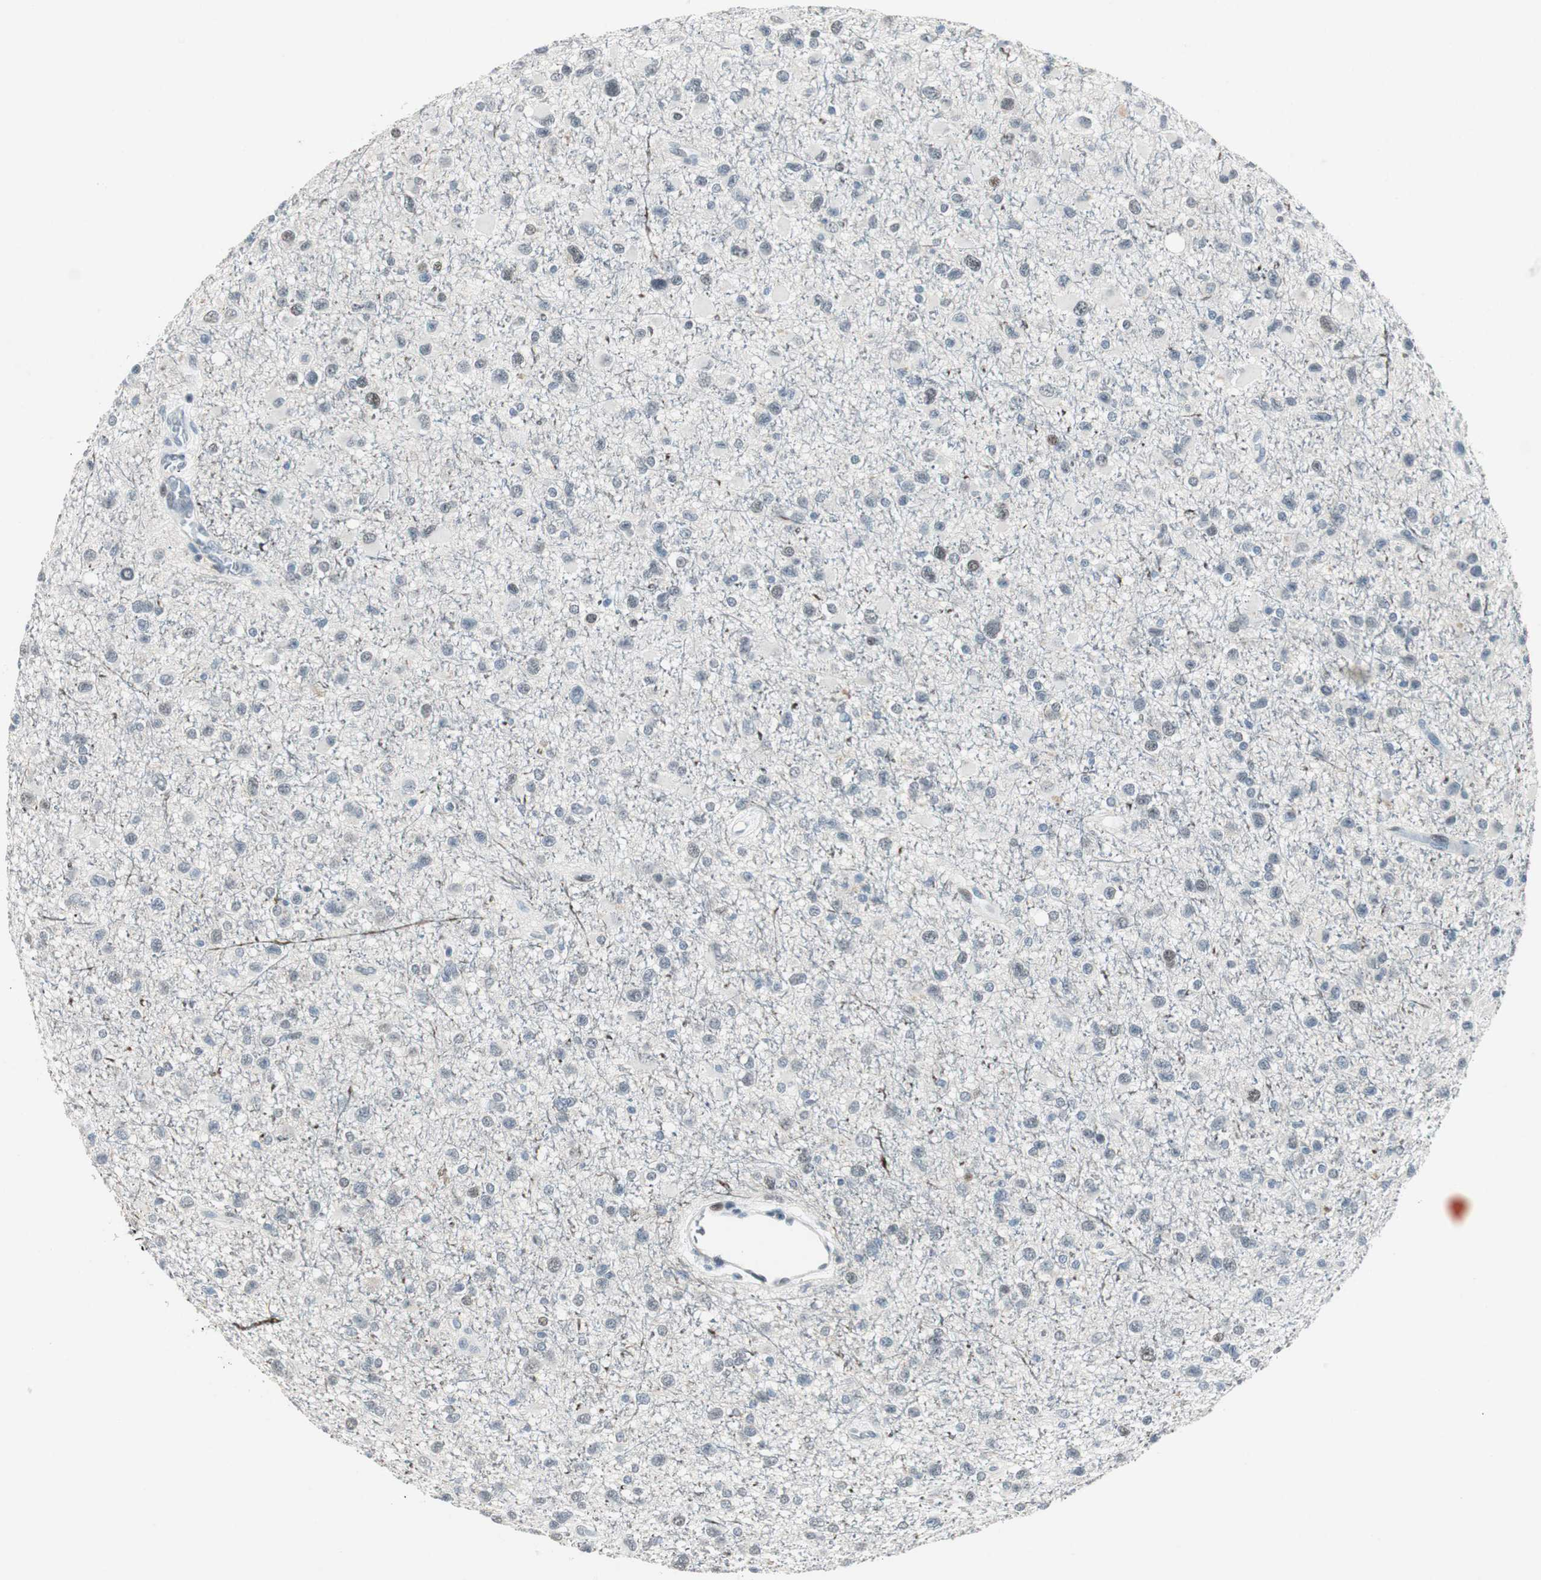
{"staining": {"intensity": "negative", "quantity": "none", "location": "none"}, "tissue": "glioma", "cell_type": "Tumor cells", "image_type": "cancer", "snomed": [{"axis": "morphology", "description": "Glioma, malignant, Low grade"}, {"axis": "topography", "description": "Brain"}], "caption": "An image of human glioma is negative for staining in tumor cells.", "gene": "AJUBA", "patient": {"sex": "male", "age": 42}}